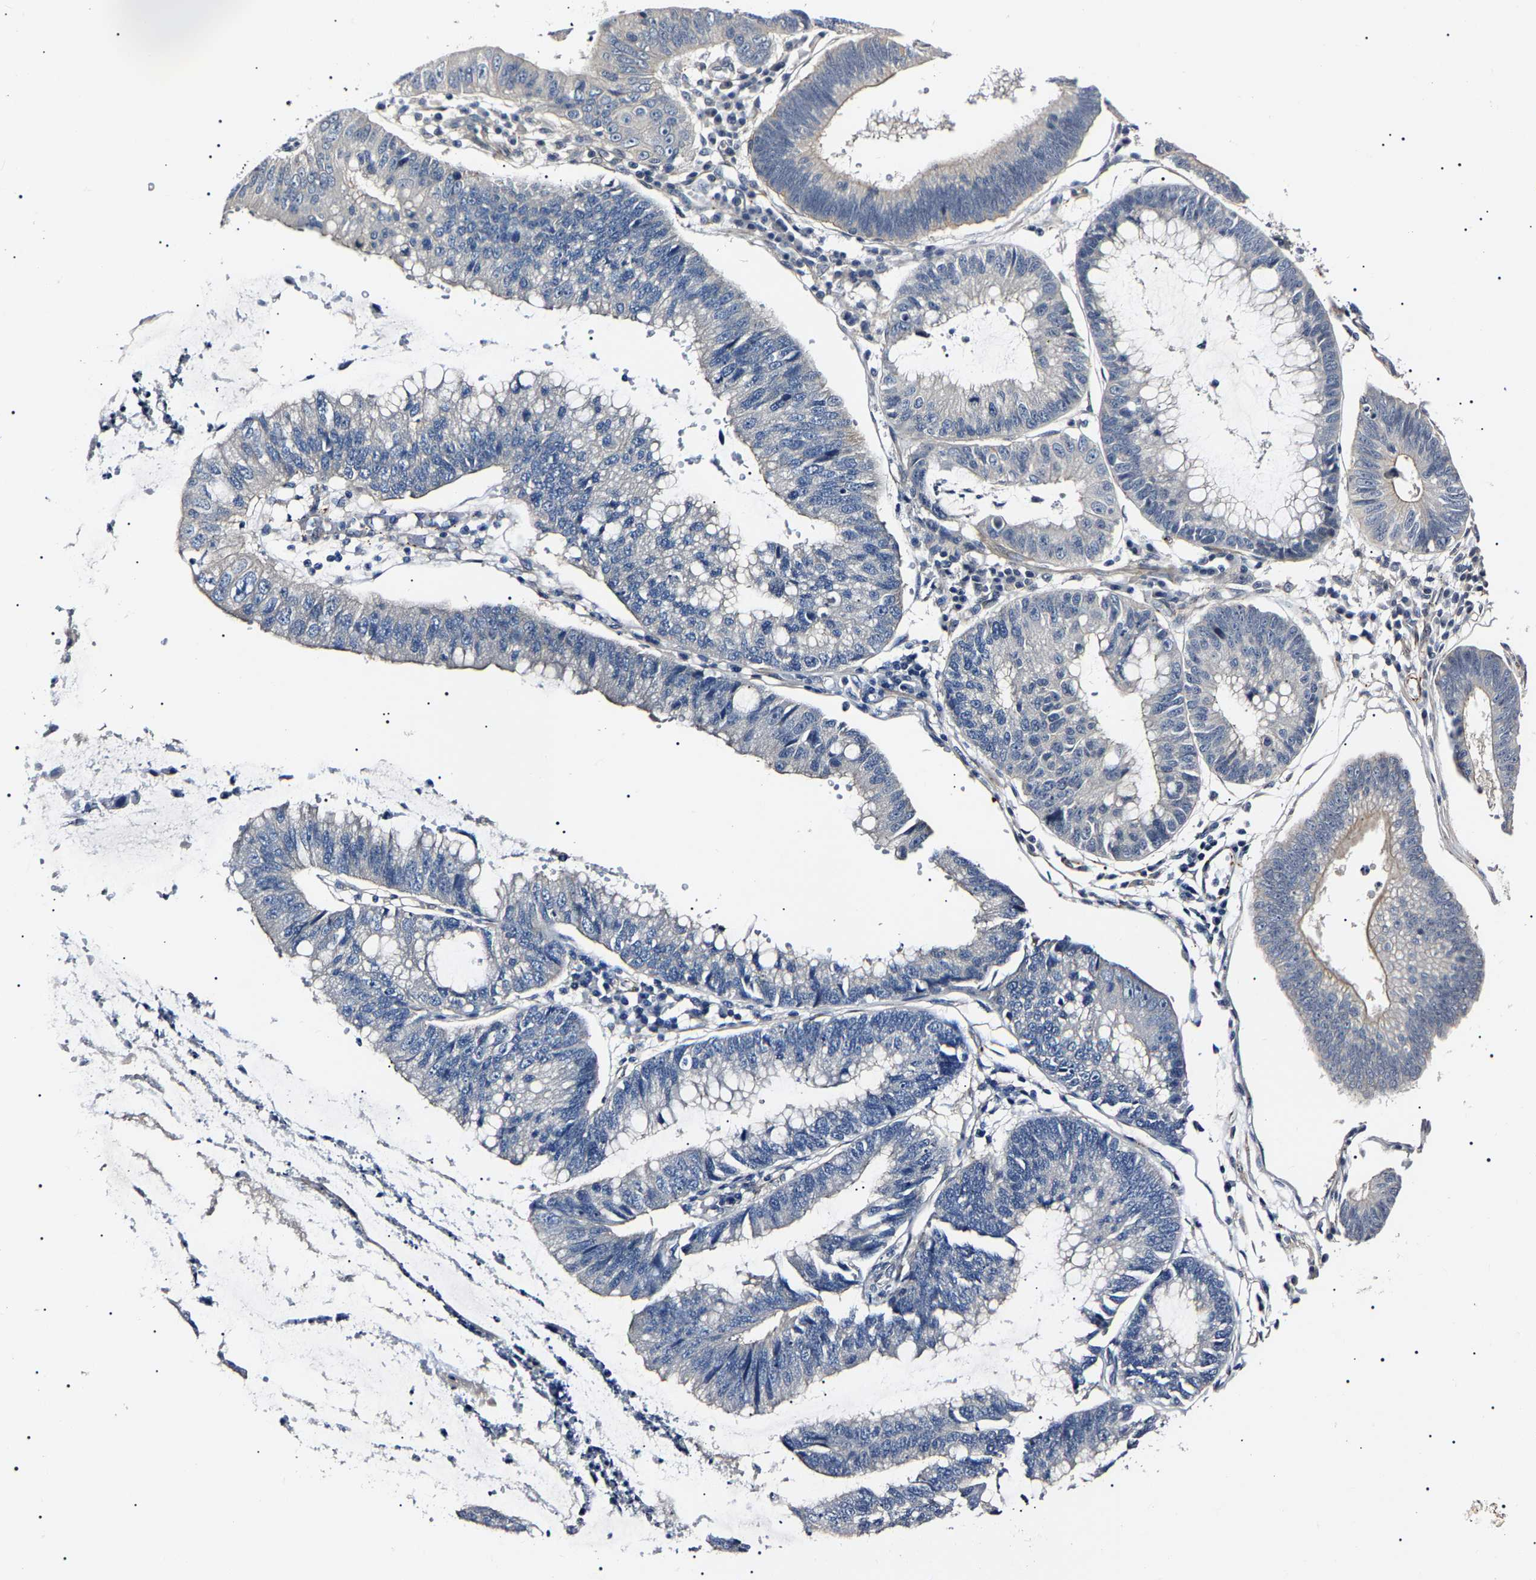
{"staining": {"intensity": "negative", "quantity": "none", "location": "none"}, "tissue": "stomach cancer", "cell_type": "Tumor cells", "image_type": "cancer", "snomed": [{"axis": "morphology", "description": "Adenocarcinoma, NOS"}, {"axis": "topography", "description": "Stomach"}], "caption": "DAB immunohistochemical staining of human stomach cancer displays no significant positivity in tumor cells. (Brightfield microscopy of DAB immunohistochemistry (IHC) at high magnification).", "gene": "KLHL42", "patient": {"sex": "male", "age": 59}}